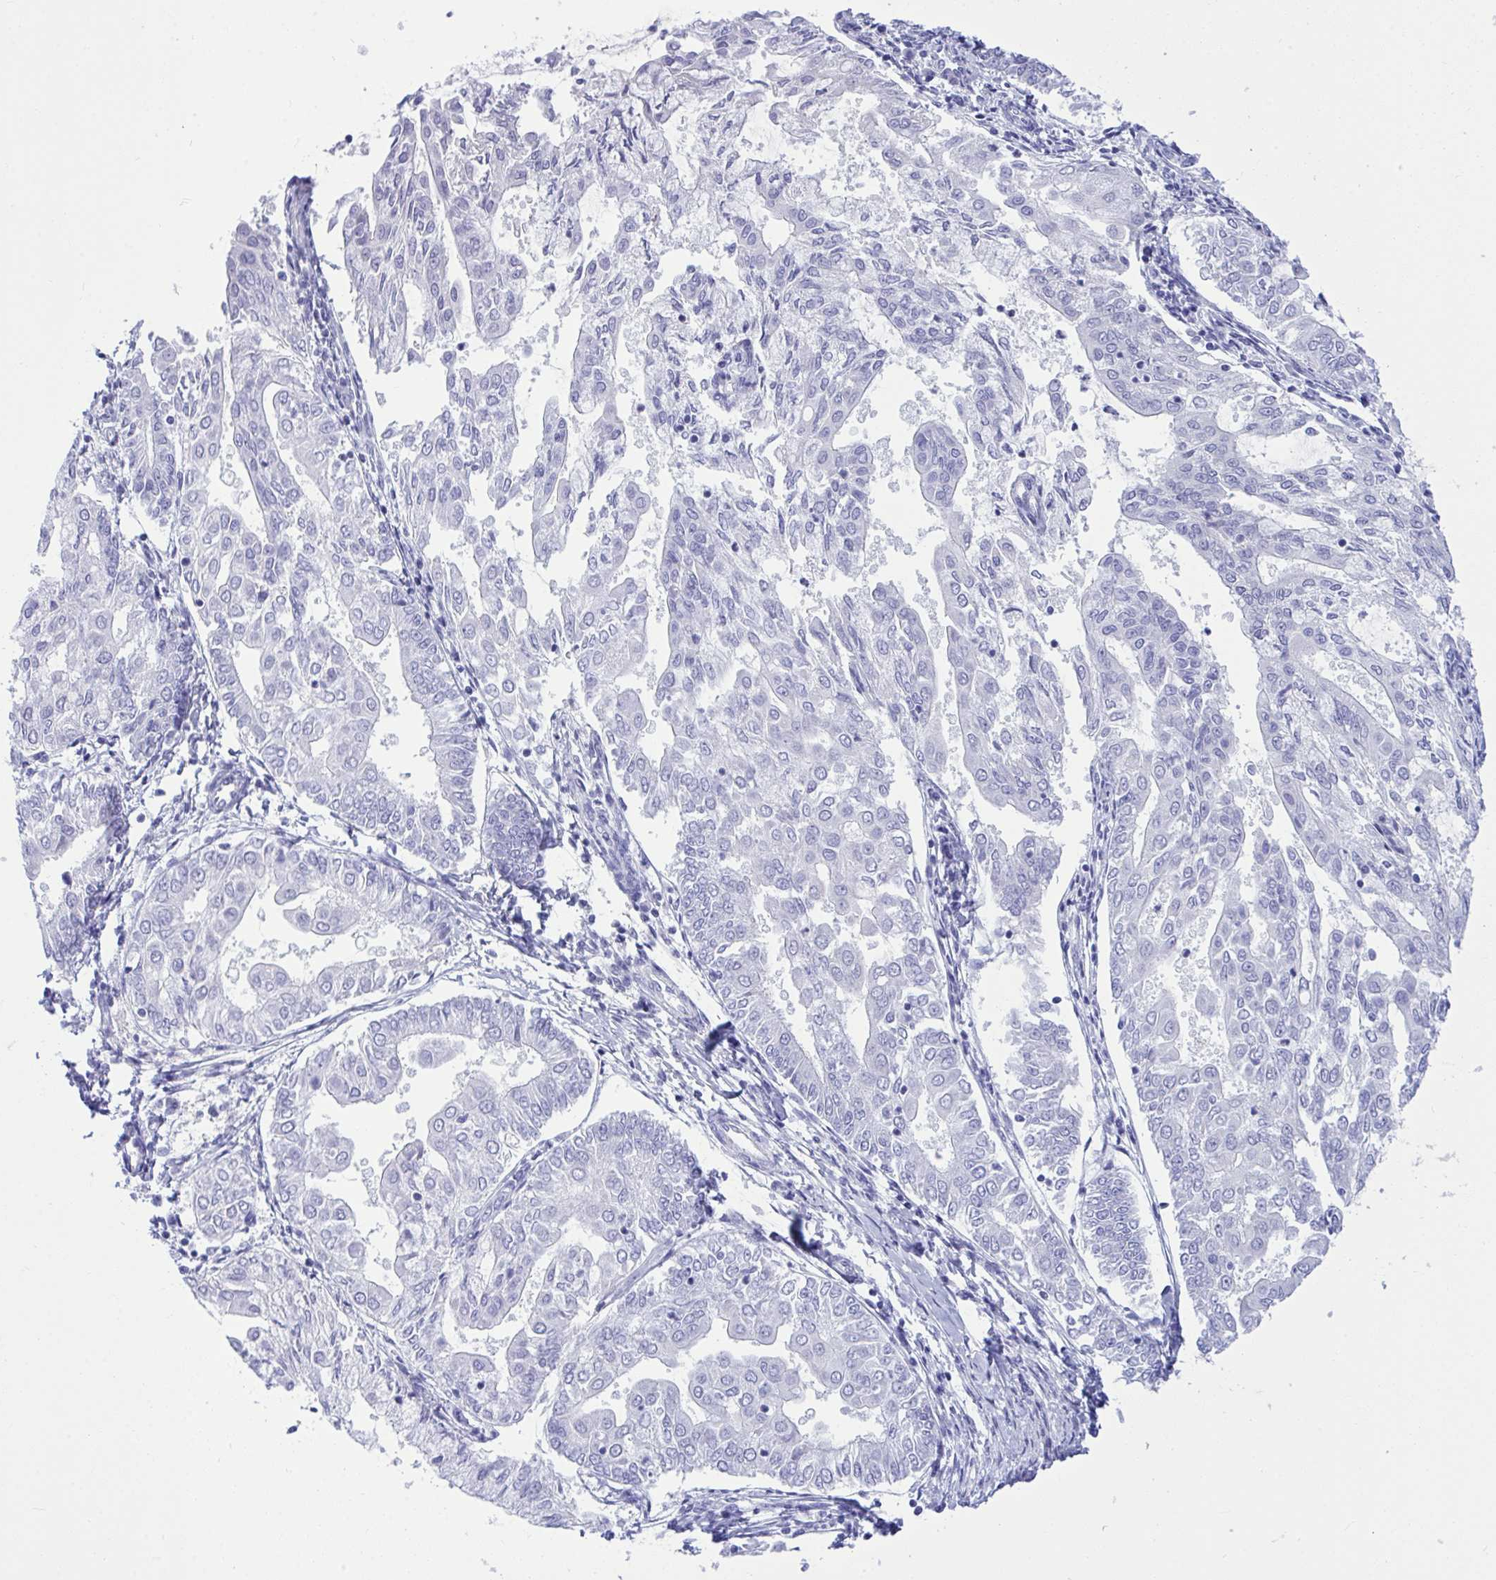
{"staining": {"intensity": "negative", "quantity": "none", "location": "none"}, "tissue": "endometrial cancer", "cell_type": "Tumor cells", "image_type": "cancer", "snomed": [{"axis": "morphology", "description": "Adenocarcinoma, NOS"}, {"axis": "topography", "description": "Endometrium"}], "caption": "Human endometrial cancer (adenocarcinoma) stained for a protein using IHC reveals no positivity in tumor cells.", "gene": "MED9", "patient": {"sex": "female", "age": 68}}